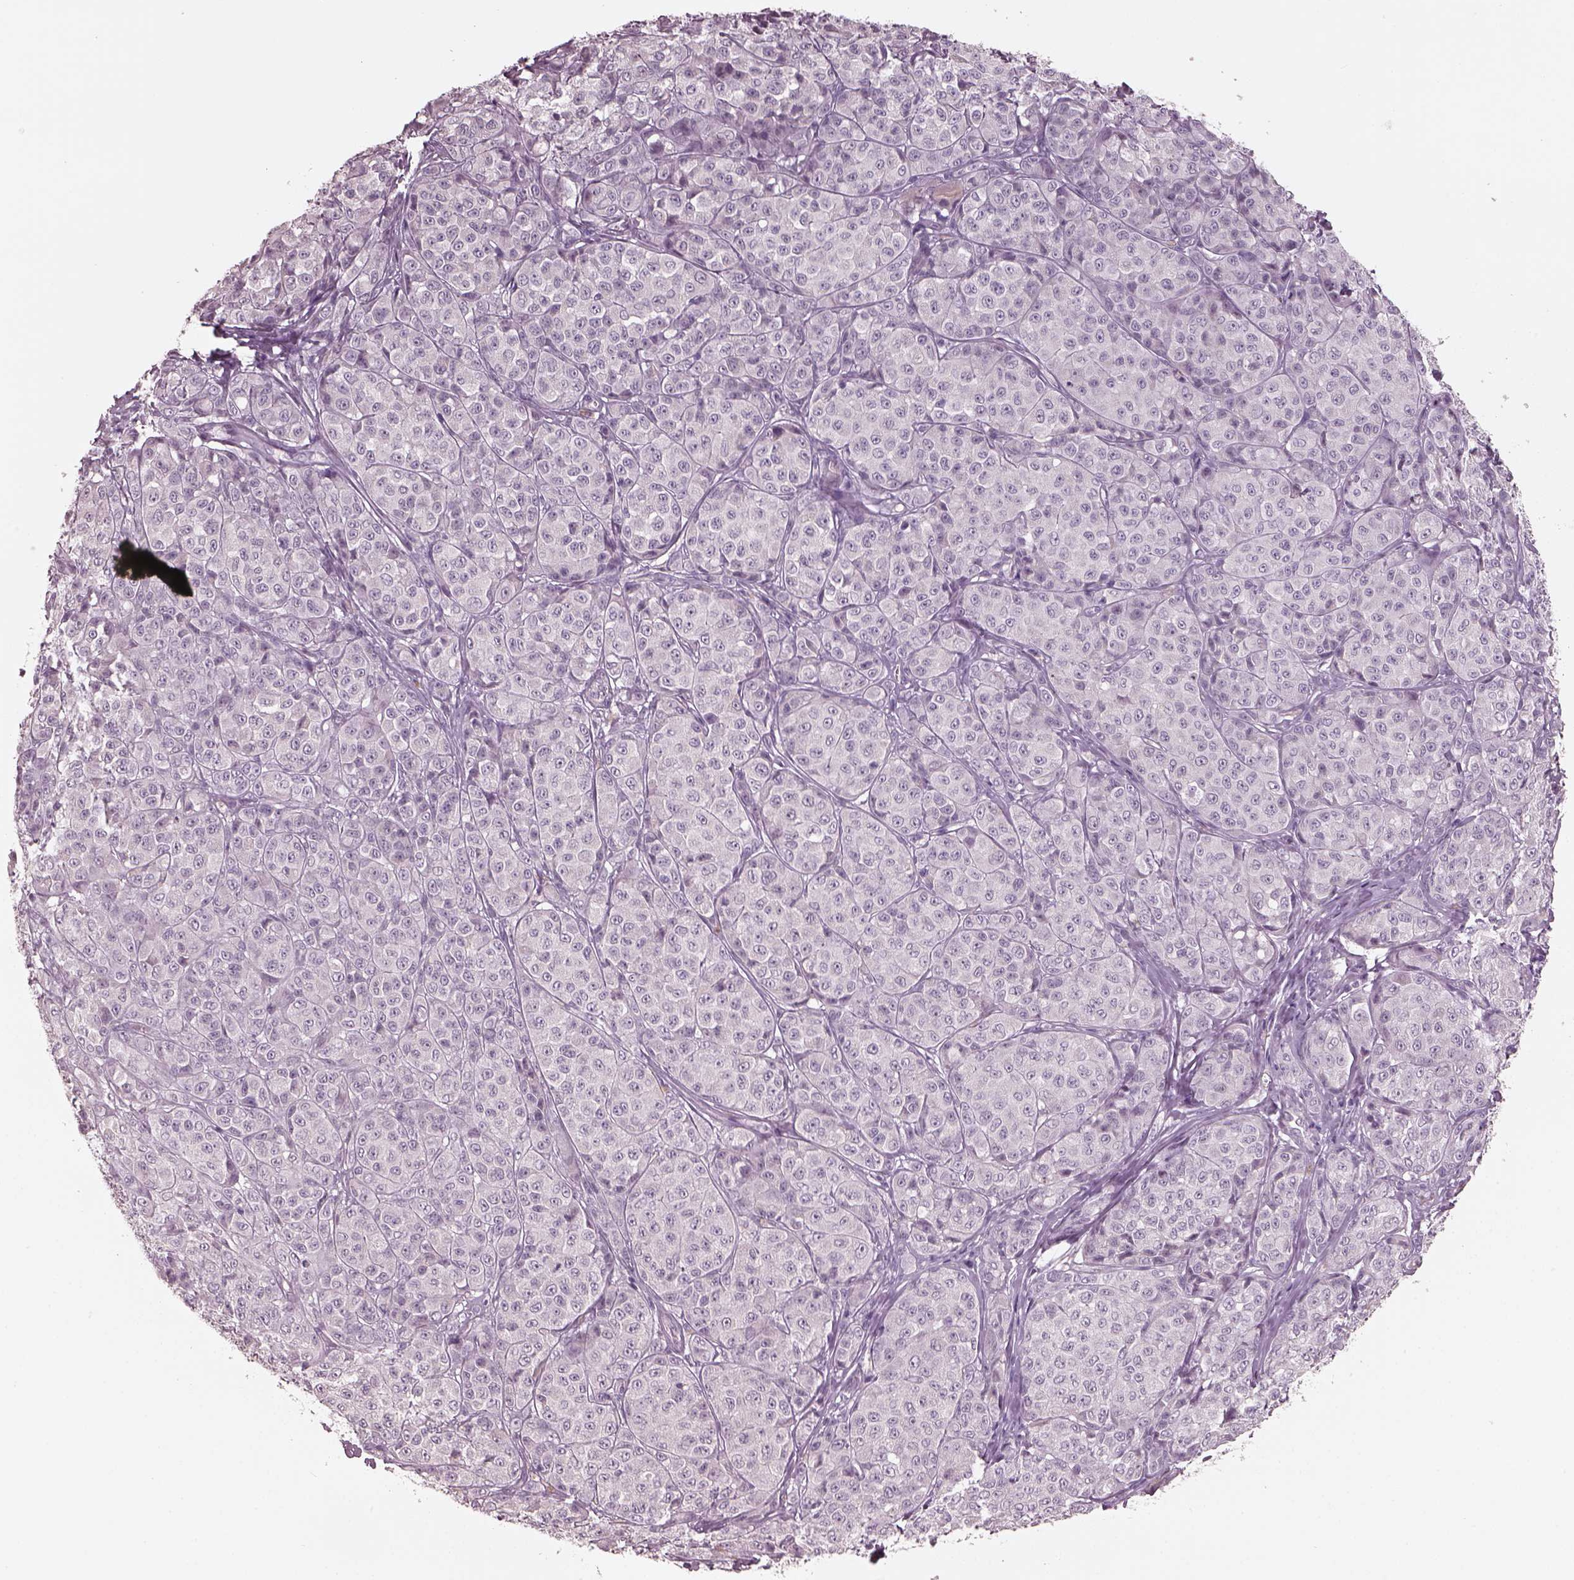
{"staining": {"intensity": "negative", "quantity": "none", "location": "none"}, "tissue": "melanoma", "cell_type": "Tumor cells", "image_type": "cancer", "snomed": [{"axis": "morphology", "description": "Malignant melanoma, NOS"}, {"axis": "topography", "description": "Skin"}], "caption": "This is a histopathology image of IHC staining of malignant melanoma, which shows no positivity in tumor cells. Nuclei are stained in blue.", "gene": "OPTC", "patient": {"sex": "male", "age": 89}}